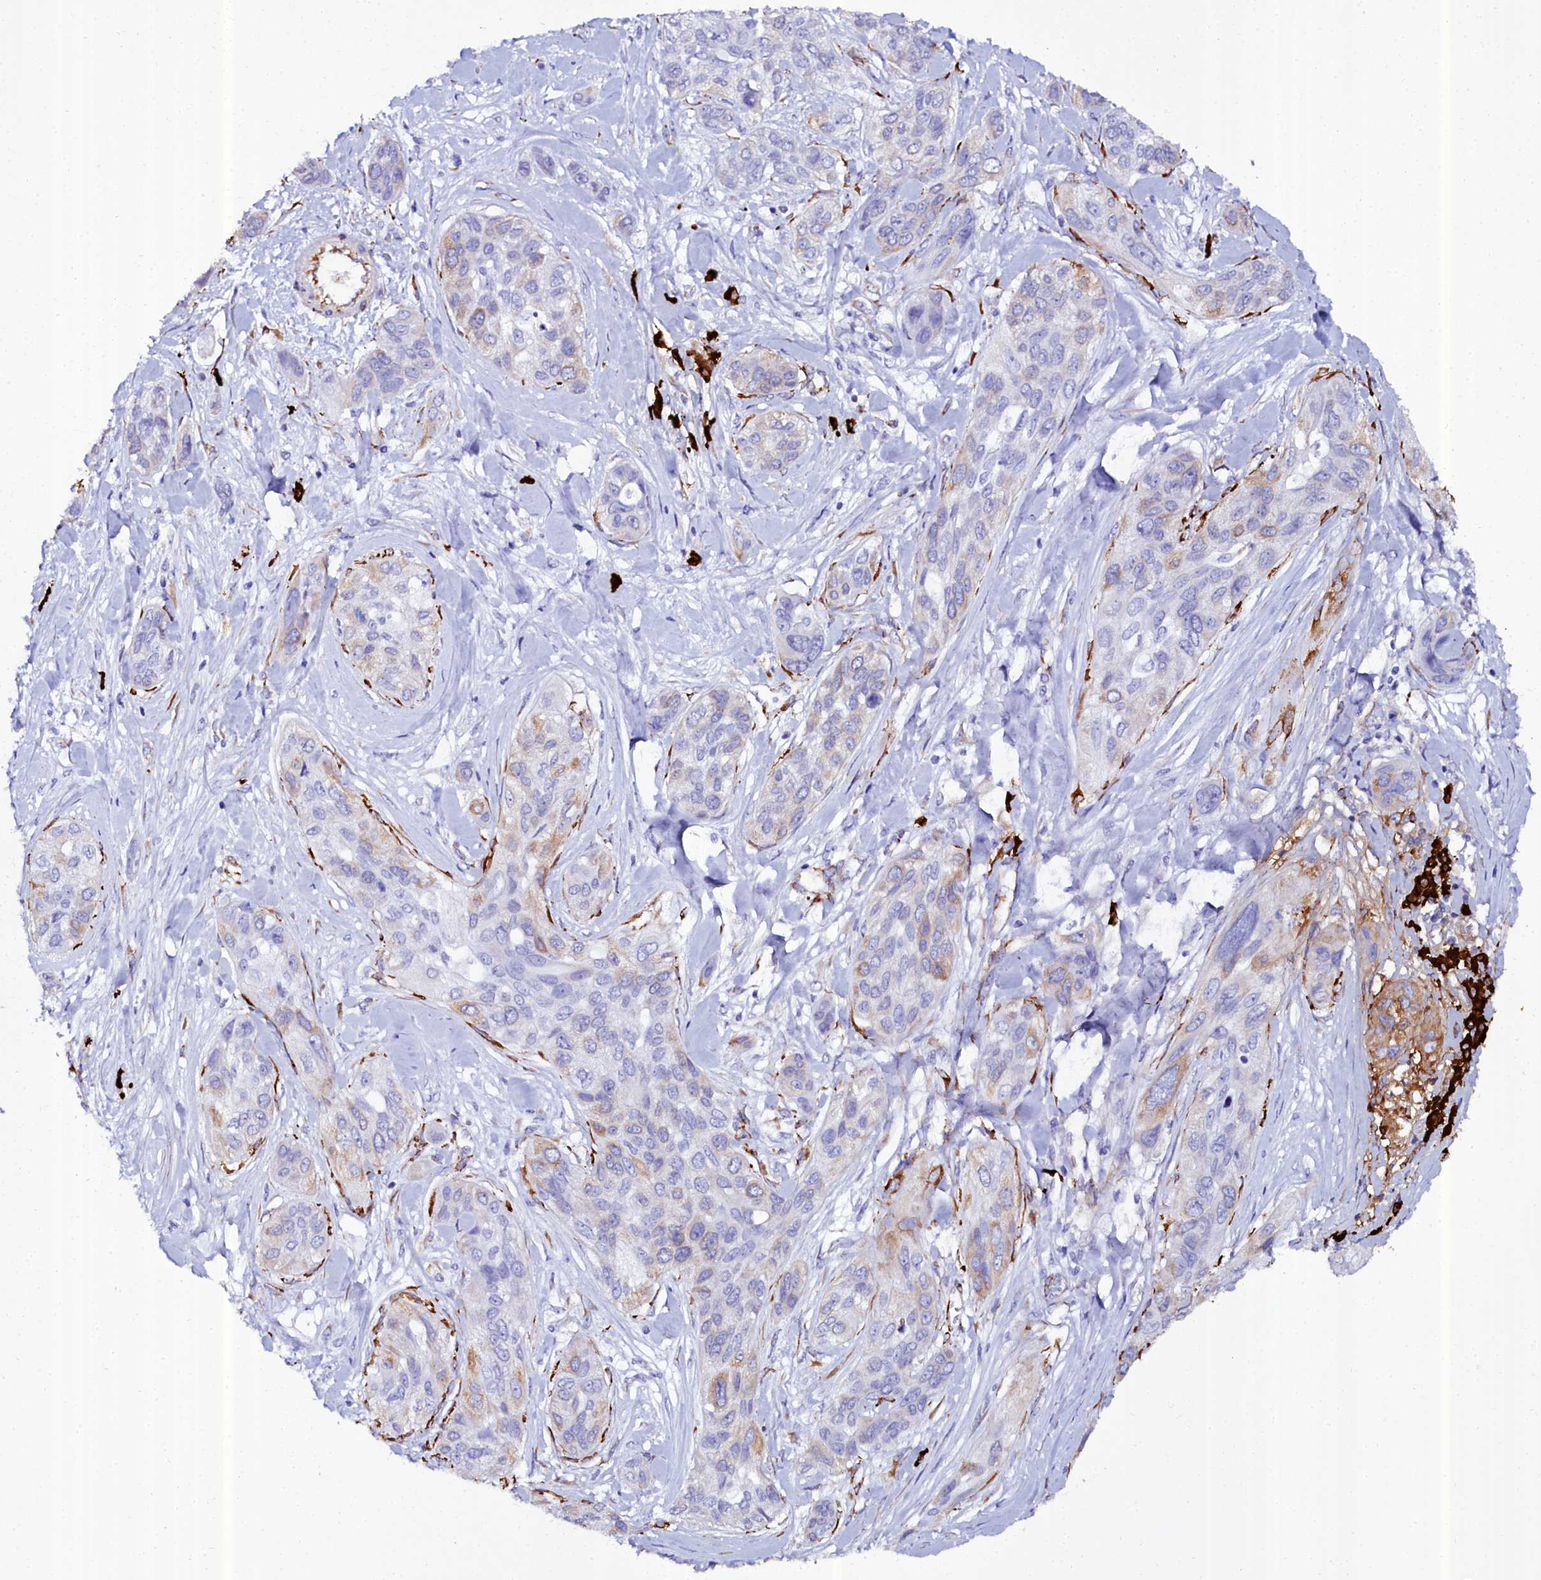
{"staining": {"intensity": "moderate", "quantity": "<25%", "location": "cytoplasmic/membranous"}, "tissue": "lung cancer", "cell_type": "Tumor cells", "image_type": "cancer", "snomed": [{"axis": "morphology", "description": "Squamous cell carcinoma, NOS"}, {"axis": "topography", "description": "Lung"}], "caption": "Lung squamous cell carcinoma stained with a protein marker reveals moderate staining in tumor cells.", "gene": "TXNDC5", "patient": {"sex": "female", "age": 70}}